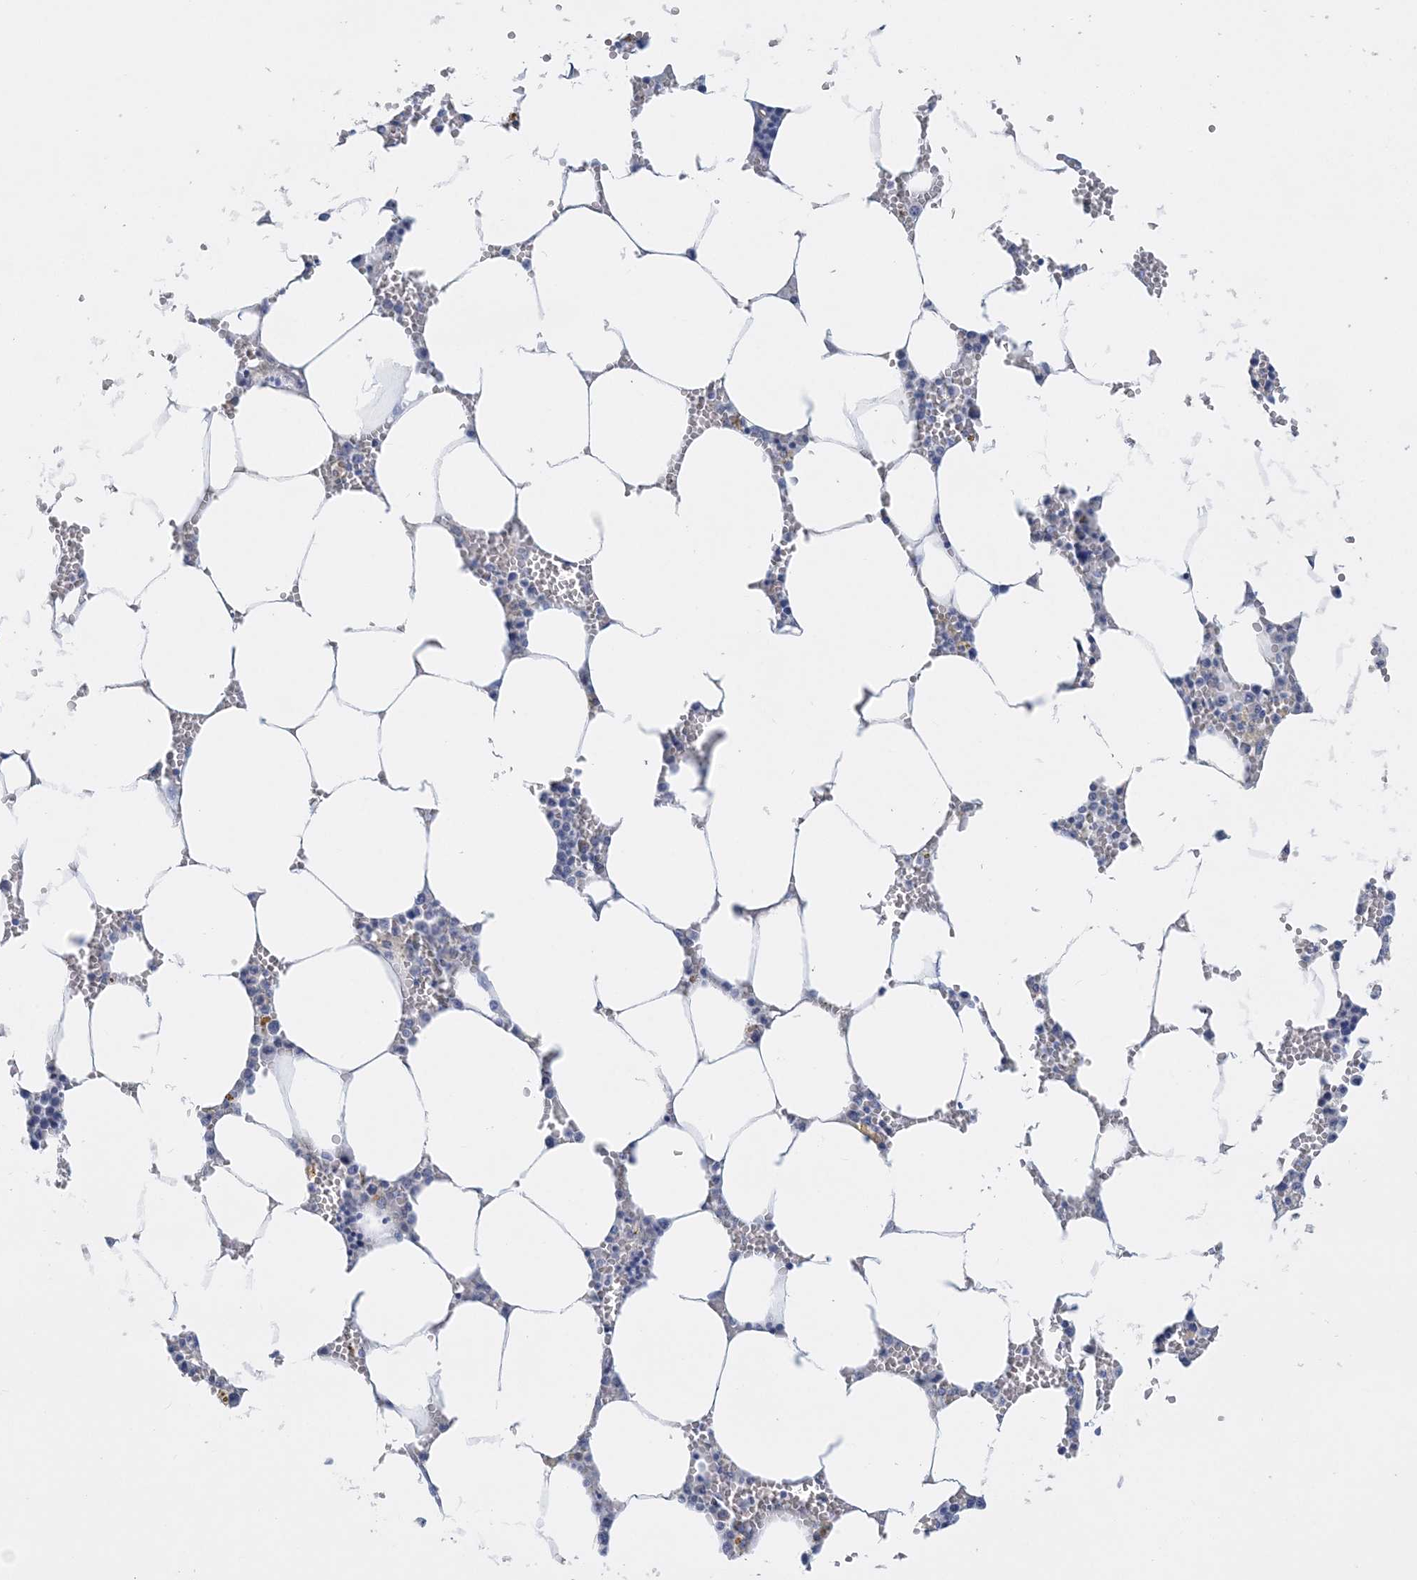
{"staining": {"intensity": "negative", "quantity": "none", "location": "none"}, "tissue": "bone marrow", "cell_type": "Hematopoietic cells", "image_type": "normal", "snomed": [{"axis": "morphology", "description": "Normal tissue, NOS"}, {"axis": "topography", "description": "Bone marrow"}], "caption": "Bone marrow was stained to show a protein in brown. There is no significant staining in hematopoietic cells. The staining is performed using DAB (3,3'-diaminobenzidine) brown chromogen with nuclei counter-stained in using hematoxylin.", "gene": "ENSG00000288637", "patient": {"sex": "male", "age": 70}}